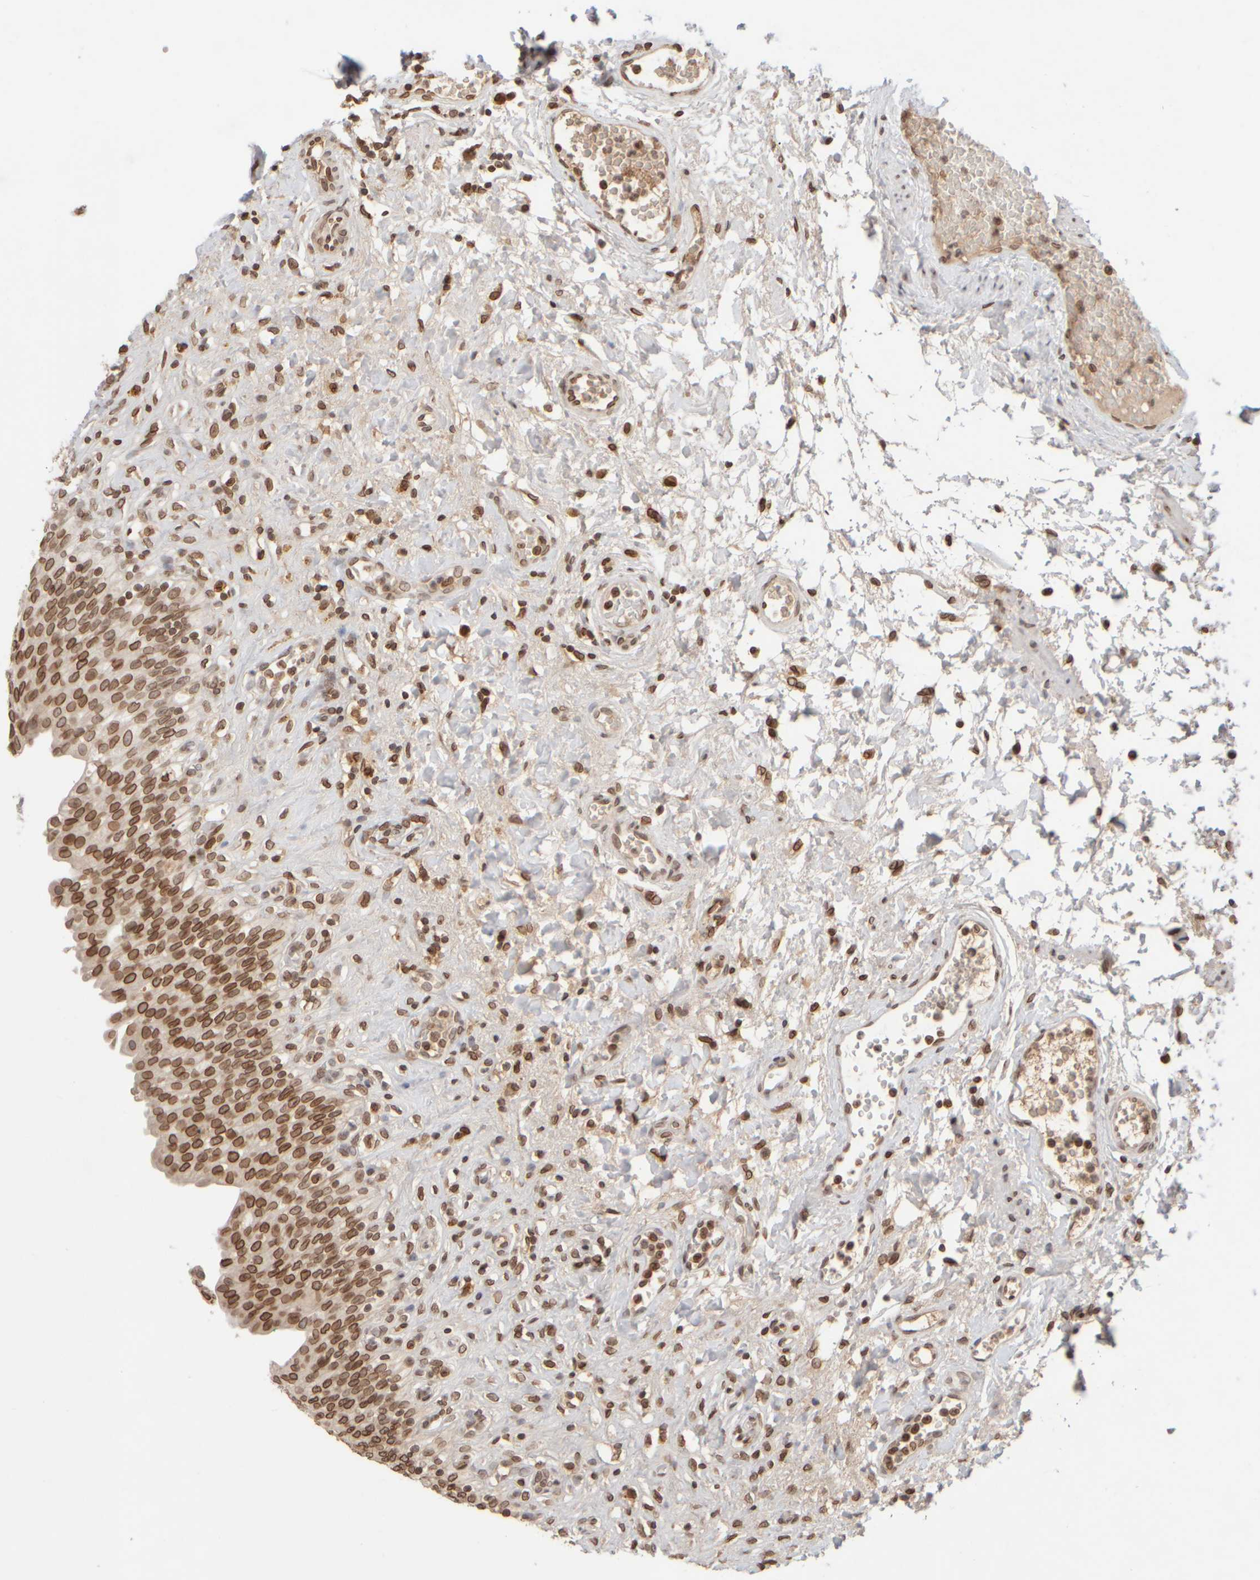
{"staining": {"intensity": "strong", "quantity": ">75%", "location": "cytoplasmic/membranous,nuclear"}, "tissue": "urinary bladder", "cell_type": "Urothelial cells", "image_type": "normal", "snomed": [{"axis": "morphology", "description": "Urothelial carcinoma, High grade"}, {"axis": "topography", "description": "Urinary bladder"}], "caption": "An immunohistochemistry image of unremarkable tissue is shown. Protein staining in brown labels strong cytoplasmic/membranous,nuclear positivity in urinary bladder within urothelial cells. (IHC, brightfield microscopy, high magnification).", "gene": "ZC3HC1", "patient": {"sex": "male", "age": 46}}